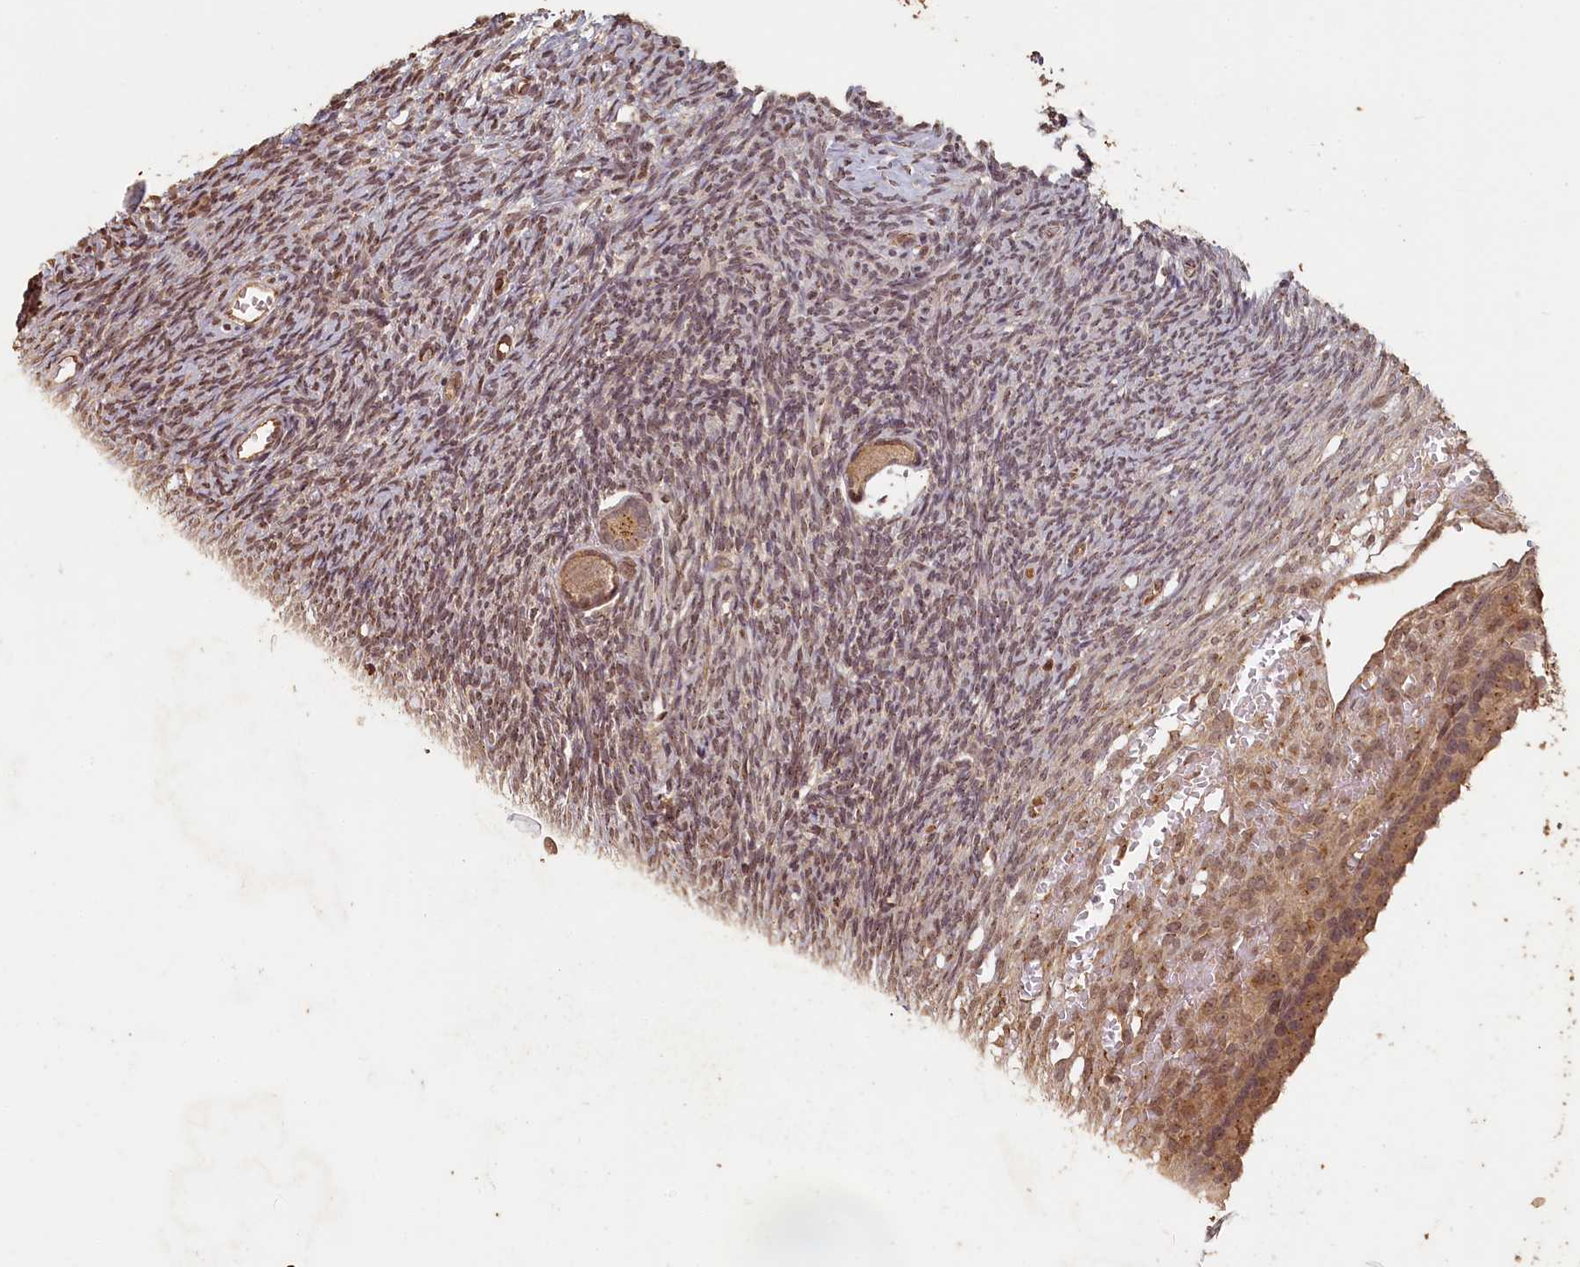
{"staining": {"intensity": "moderate", "quantity": "25%-75%", "location": "cytoplasmic/membranous"}, "tissue": "ovary", "cell_type": "Follicle cells", "image_type": "normal", "snomed": [{"axis": "morphology", "description": "Normal tissue, NOS"}, {"axis": "topography", "description": "Ovary"}], "caption": "Immunohistochemistry photomicrograph of benign ovary: ovary stained using IHC demonstrates medium levels of moderate protein expression localized specifically in the cytoplasmic/membranous of follicle cells, appearing as a cytoplasmic/membranous brown color.", "gene": "MADD", "patient": {"sex": "female", "age": 39}}